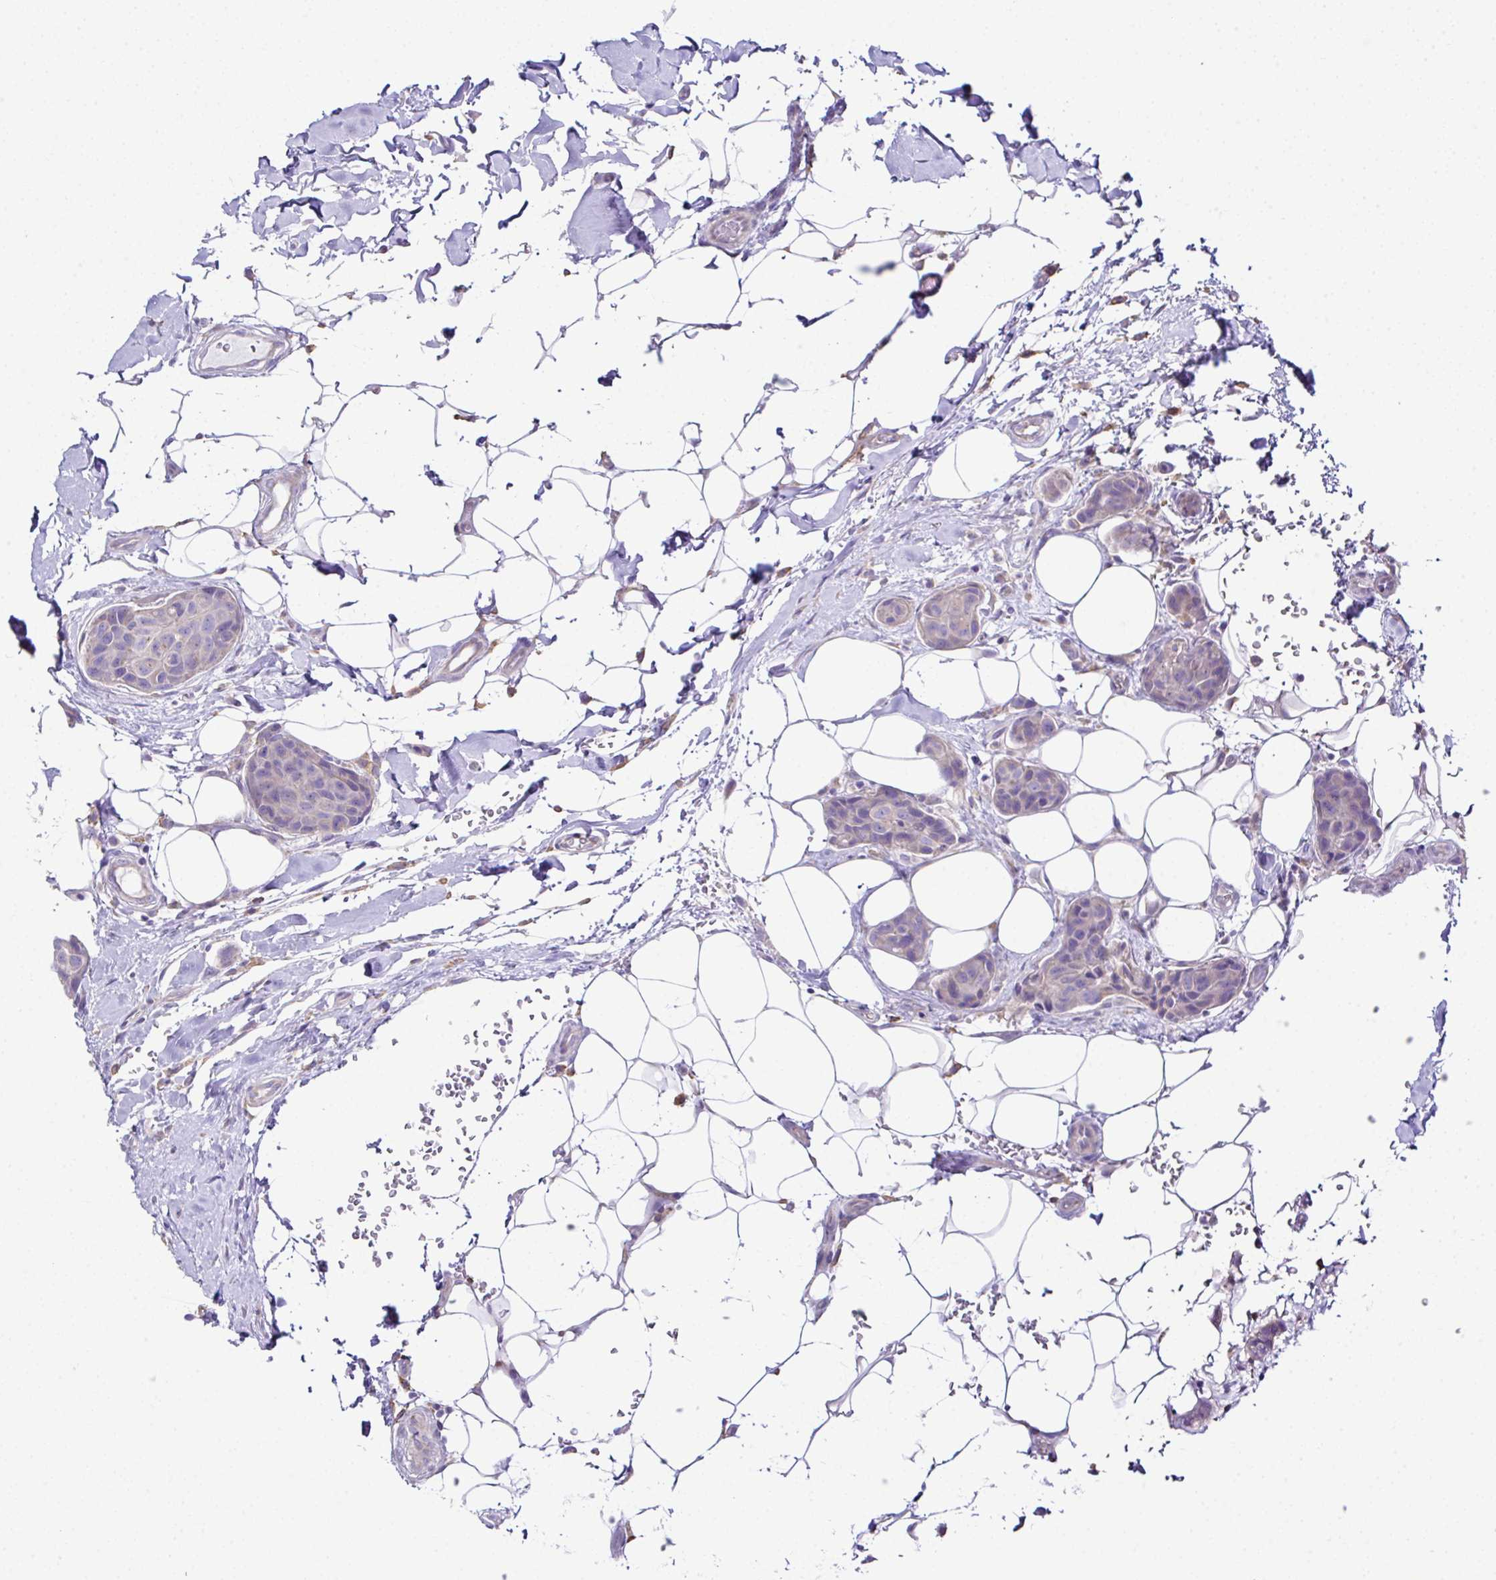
{"staining": {"intensity": "weak", "quantity": "<25%", "location": "cytoplasmic/membranous"}, "tissue": "breast cancer", "cell_type": "Tumor cells", "image_type": "cancer", "snomed": [{"axis": "morphology", "description": "Duct carcinoma"}, {"axis": "topography", "description": "Breast"}, {"axis": "topography", "description": "Lymph node"}], "caption": "Invasive ductal carcinoma (breast) was stained to show a protein in brown. There is no significant staining in tumor cells.", "gene": "OR4P4", "patient": {"sex": "female", "age": 80}}